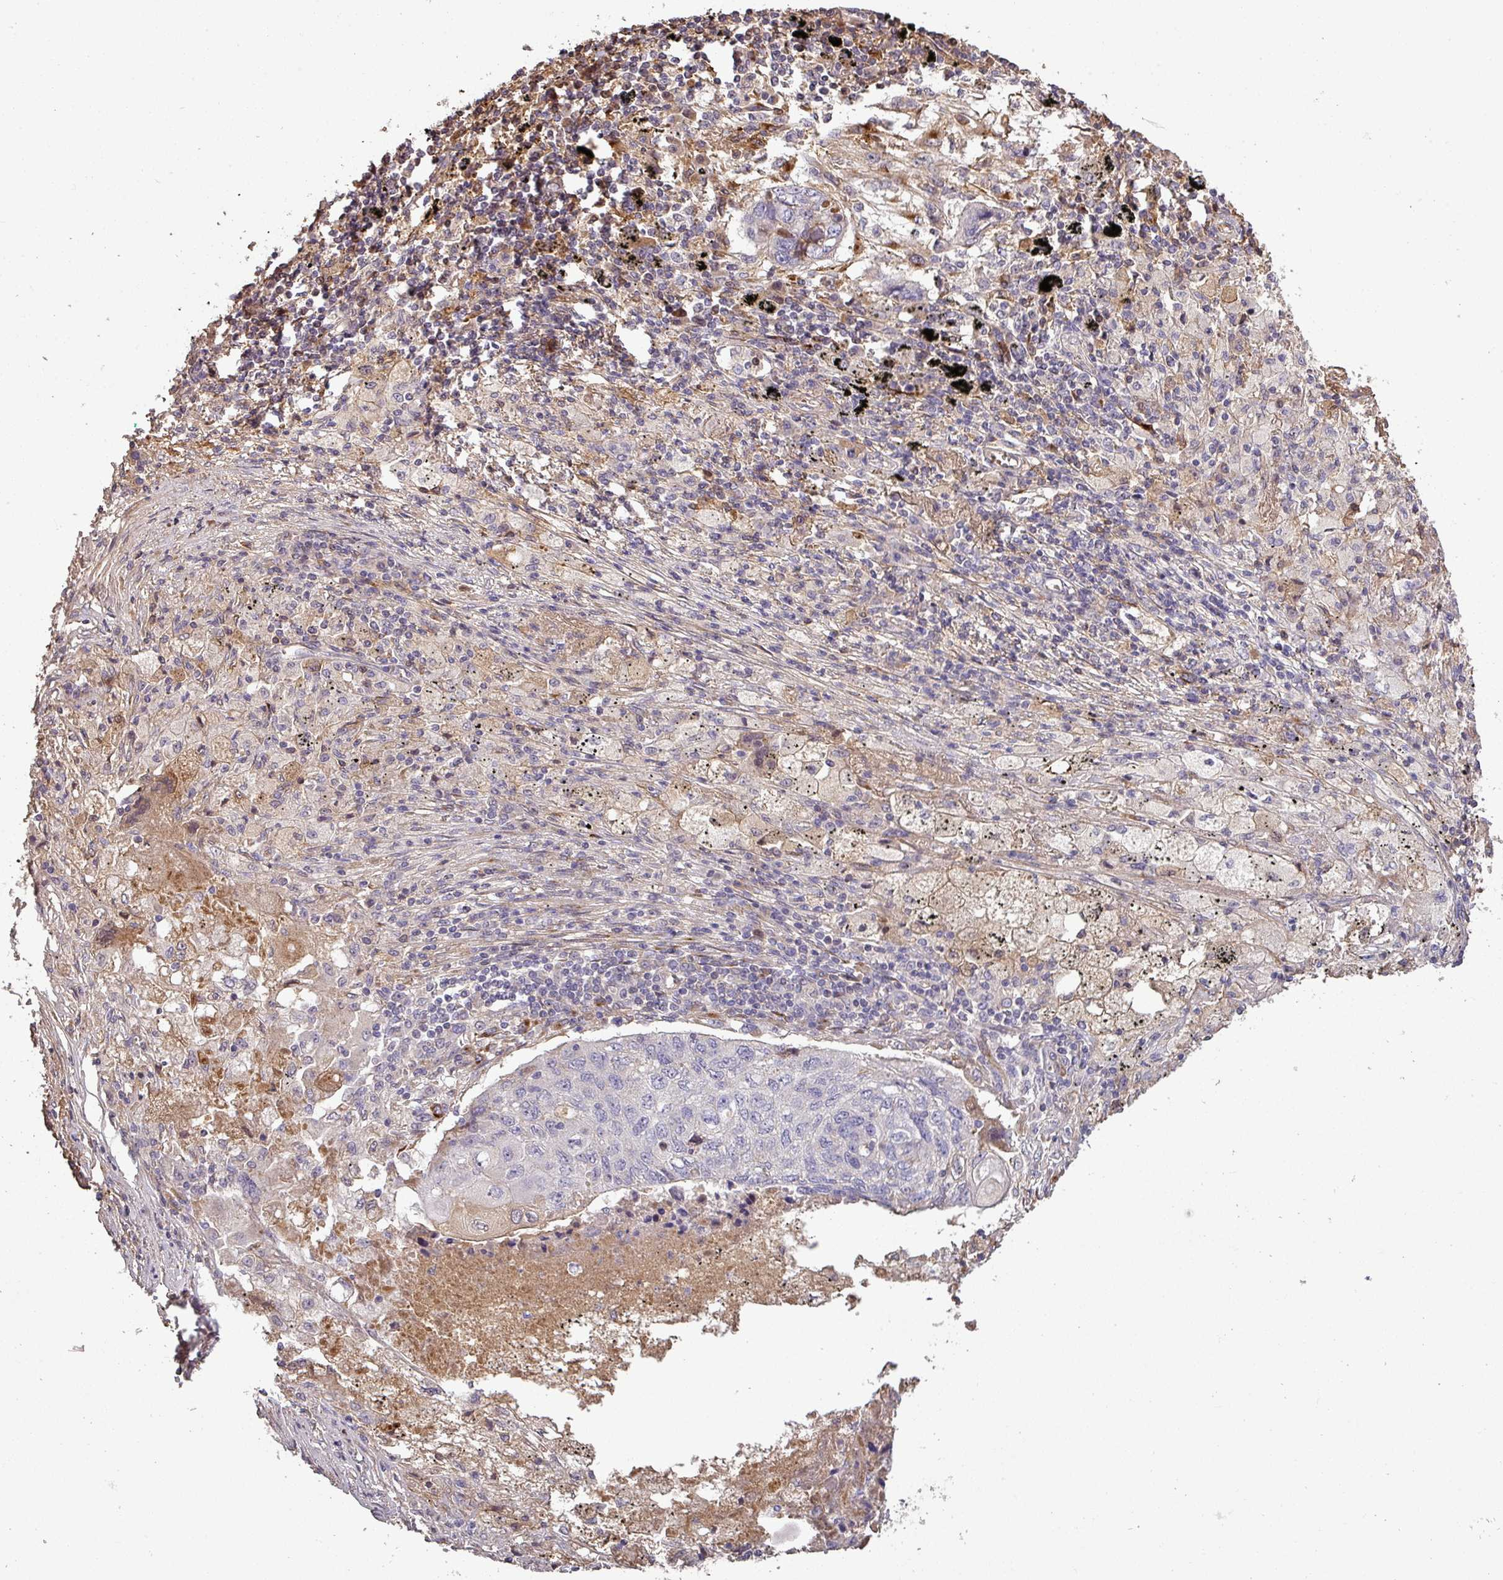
{"staining": {"intensity": "negative", "quantity": "none", "location": "none"}, "tissue": "lung cancer", "cell_type": "Tumor cells", "image_type": "cancer", "snomed": [{"axis": "morphology", "description": "Squamous cell carcinoma, NOS"}, {"axis": "topography", "description": "Lung"}], "caption": "Squamous cell carcinoma (lung) stained for a protein using immunohistochemistry (IHC) displays no staining tumor cells.", "gene": "ISLR", "patient": {"sex": "female", "age": 63}}